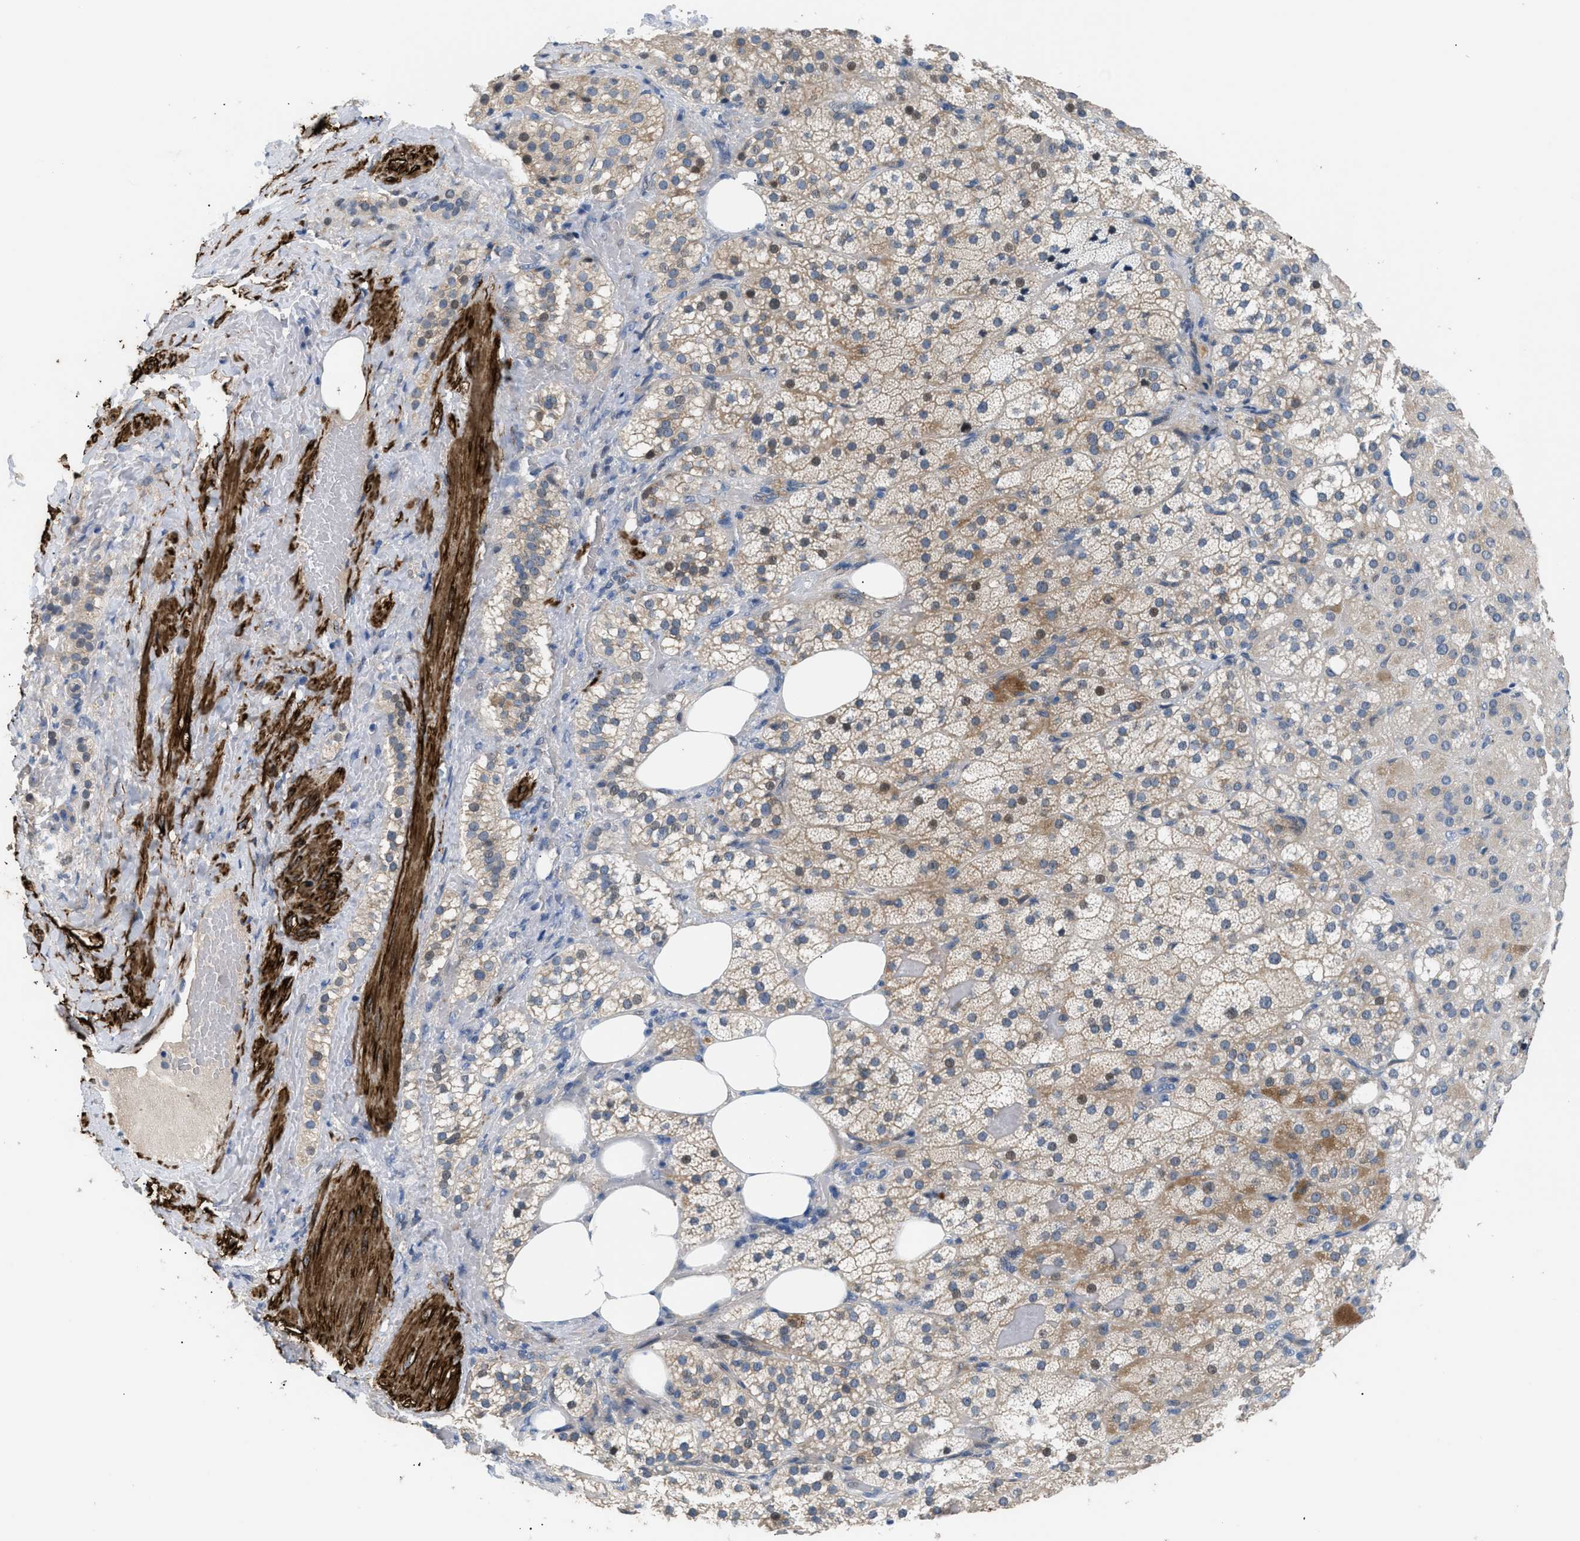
{"staining": {"intensity": "moderate", "quantity": "<25%", "location": "cytoplasmic/membranous,nuclear"}, "tissue": "adrenal gland", "cell_type": "Glandular cells", "image_type": "normal", "snomed": [{"axis": "morphology", "description": "Normal tissue, NOS"}, {"axis": "topography", "description": "Adrenal gland"}], "caption": "Protein staining of unremarkable adrenal gland displays moderate cytoplasmic/membranous,nuclear staining in about <25% of glandular cells. (DAB (3,3'-diaminobenzidine) IHC with brightfield microscopy, high magnification).", "gene": "ICA1", "patient": {"sex": "female", "age": 59}}